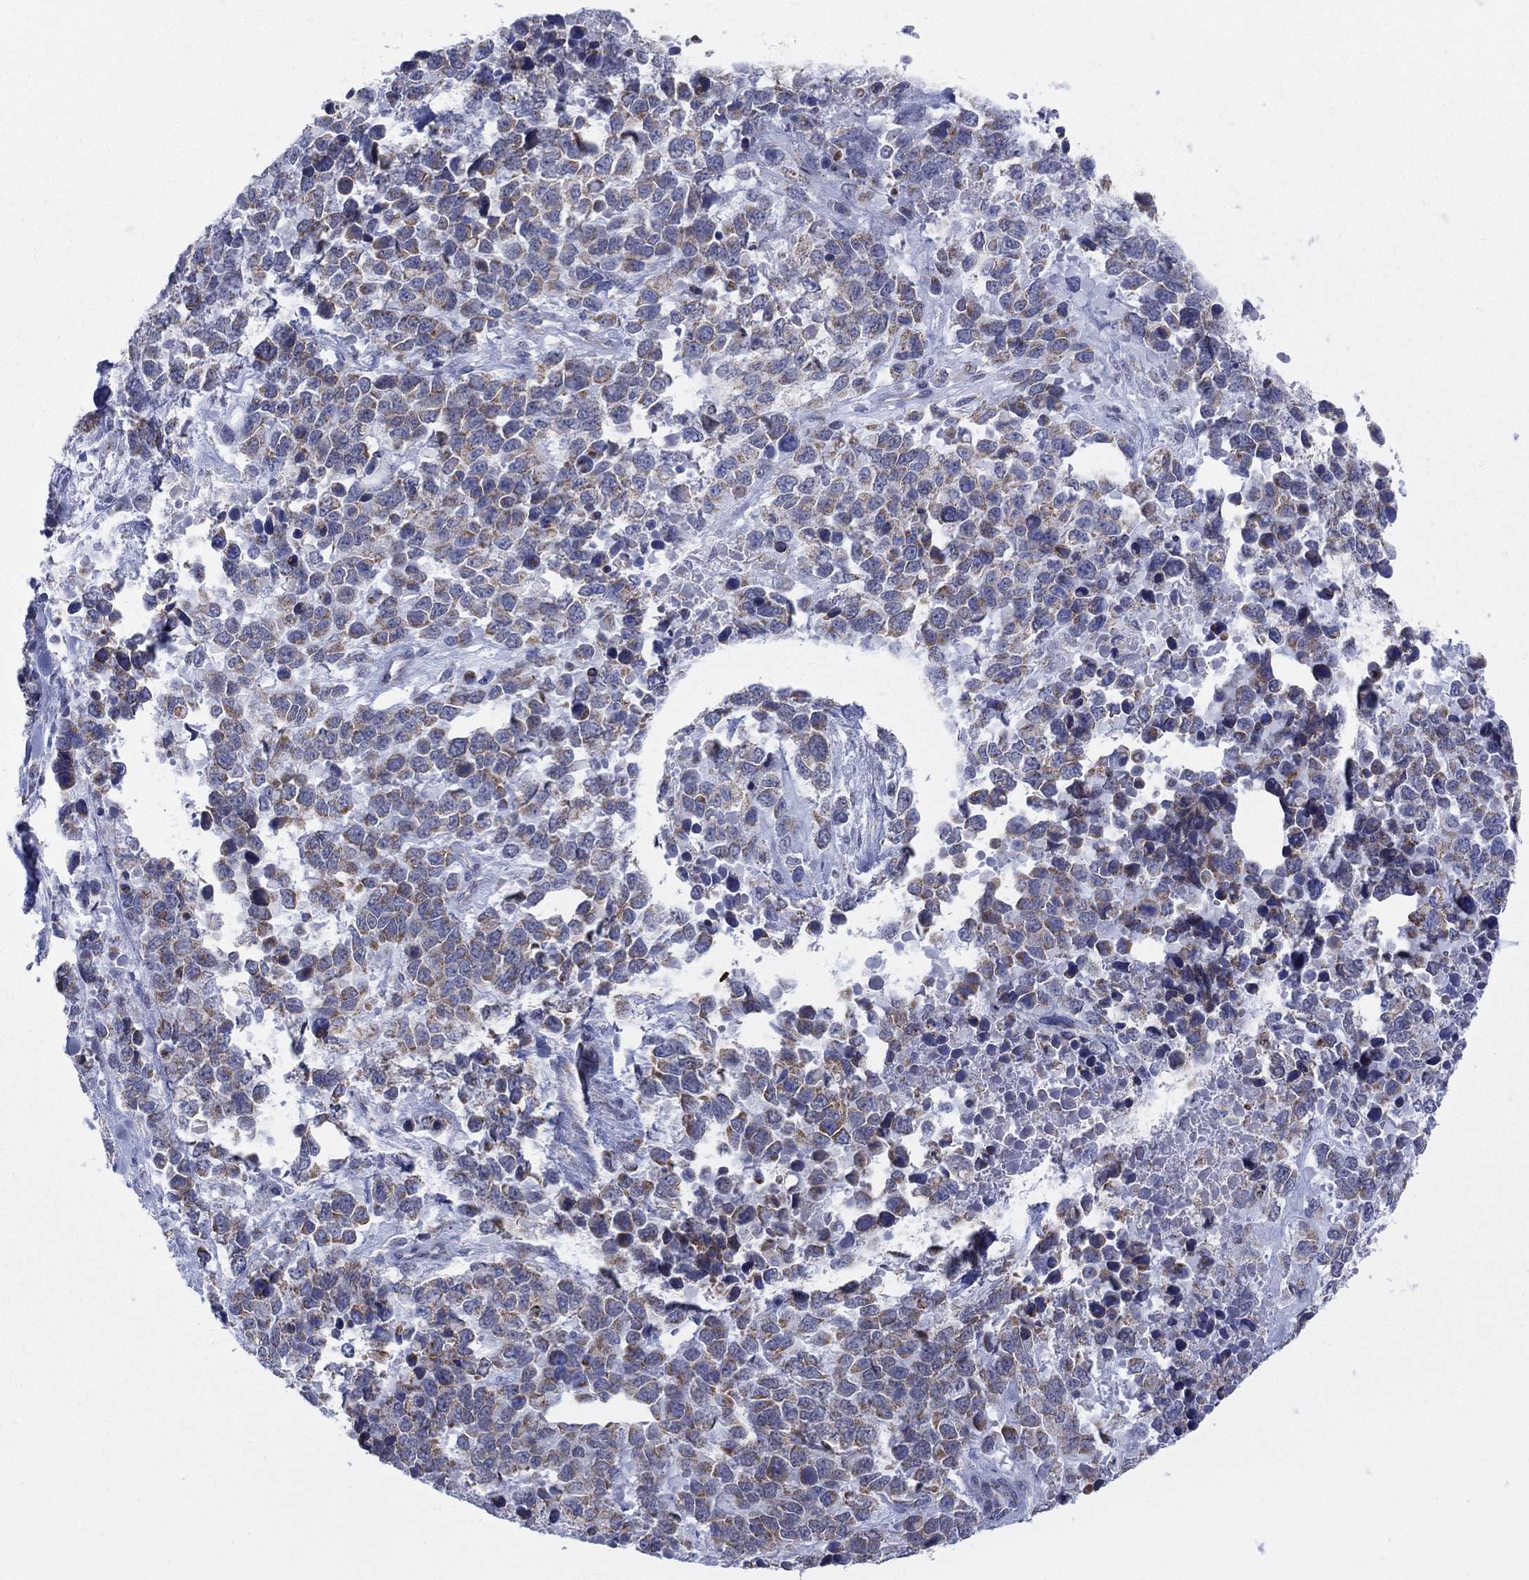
{"staining": {"intensity": "moderate", "quantity": ">75%", "location": "cytoplasmic/membranous"}, "tissue": "melanoma", "cell_type": "Tumor cells", "image_type": "cancer", "snomed": [{"axis": "morphology", "description": "Malignant melanoma, Metastatic site"}, {"axis": "topography", "description": "Skin"}], "caption": "Human malignant melanoma (metastatic site) stained with a brown dye reveals moderate cytoplasmic/membranous positive expression in about >75% of tumor cells.", "gene": "KISS1R", "patient": {"sex": "male", "age": 84}}